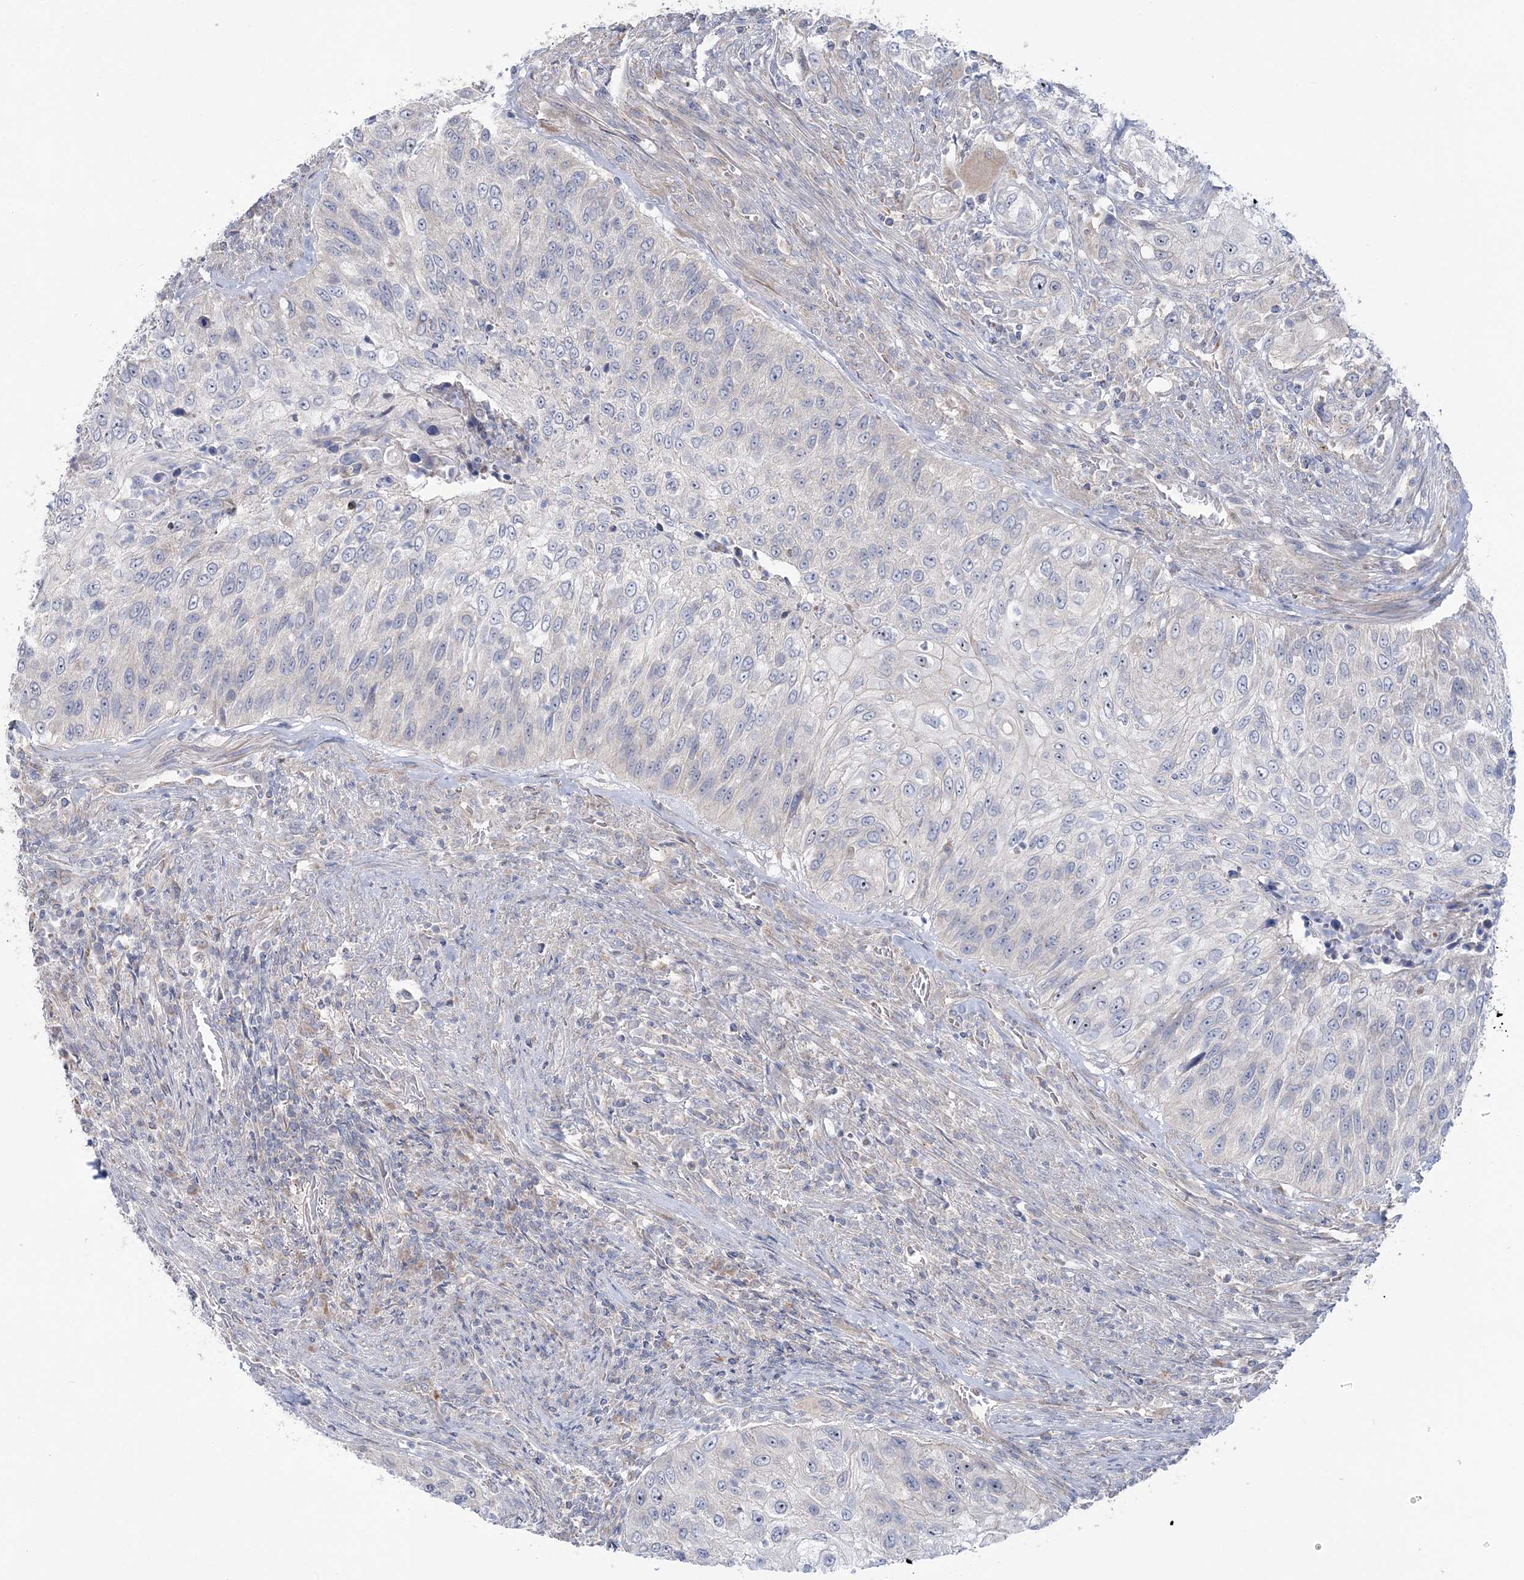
{"staining": {"intensity": "negative", "quantity": "none", "location": "none"}, "tissue": "urothelial cancer", "cell_type": "Tumor cells", "image_type": "cancer", "snomed": [{"axis": "morphology", "description": "Urothelial carcinoma, High grade"}, {"axis": "topography", "description": "Urinary bladder"}], "caption": "High power microscopy photomicrograph of an immunohistochemistry photomicrograph of high-grade urothelial carcinoma, revealing no significant staining in tumor cells. The staining was performed using DAB (3,3'-diaminobenzidine) to visualize the protein expression in brown, while the nuclei were stained in blue with hematoxylin (Magnification: 20x).", "gene": "MMADHC", "patient": {"sex": "female", "age": 60}}